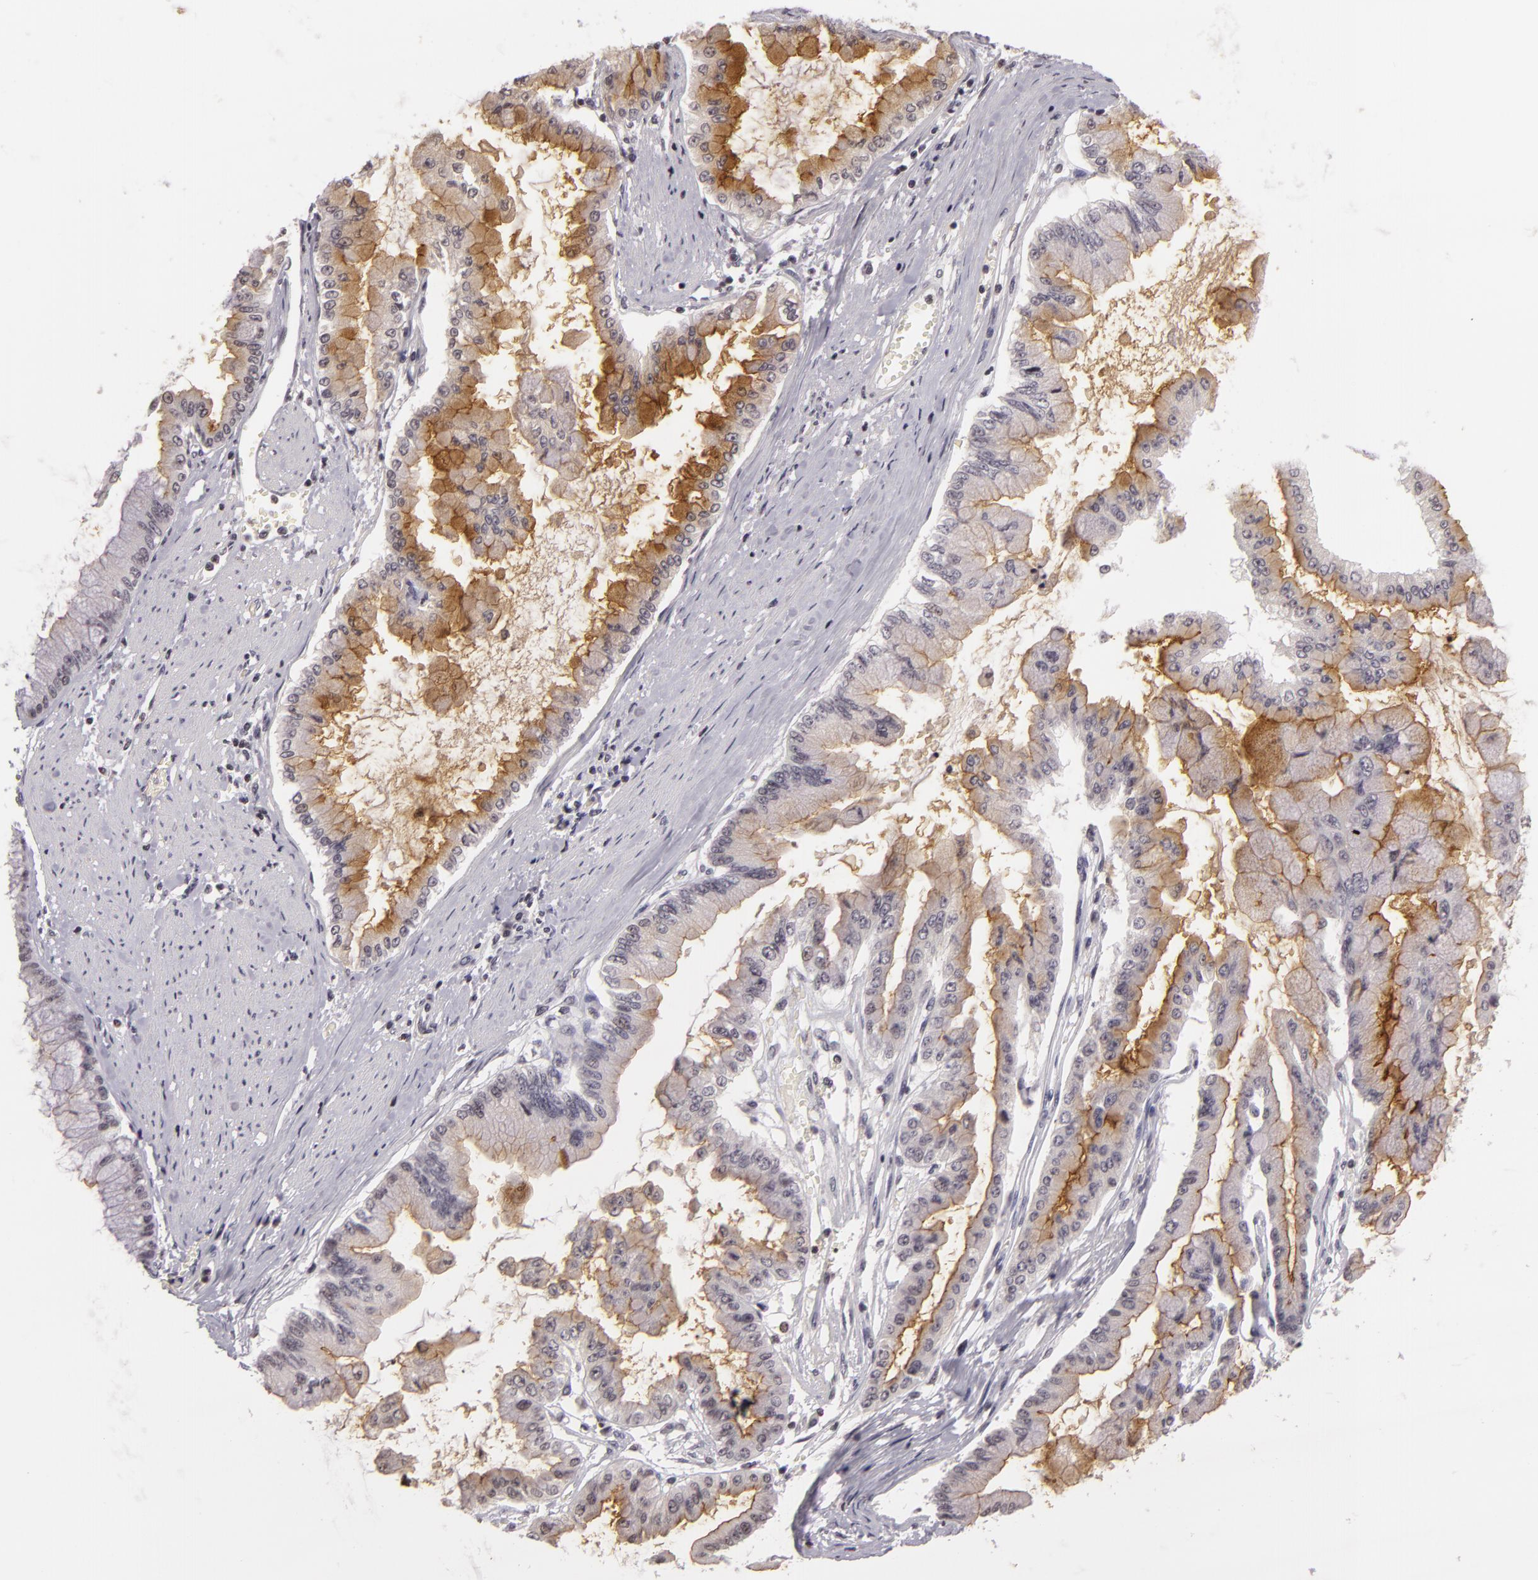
{"staining": {"intensity": "moderate", "quantity": ">75%", "location": "cytoplasmic/membranous"}, "tissue": "liver cancer", "cell_type": "Tumor cells", "image_type": "cancer", "snomed": [{"axis": "morphology", "description": "Cholangiocarcinoma"}, {"axis": "topography", "description": "Liver"}], "caption": "High-magnification brightfield microscopy of liver cancer (cholangiocarcinoma) stained with DAB (brown) and counterstained with hematoxylin (blue). tumor cells exhibit moderate cytoplasmic/membranous staining is identified in about>75% of cells.", "gene": "MUC1", "patient": {"sex": "female", "age": 79}}